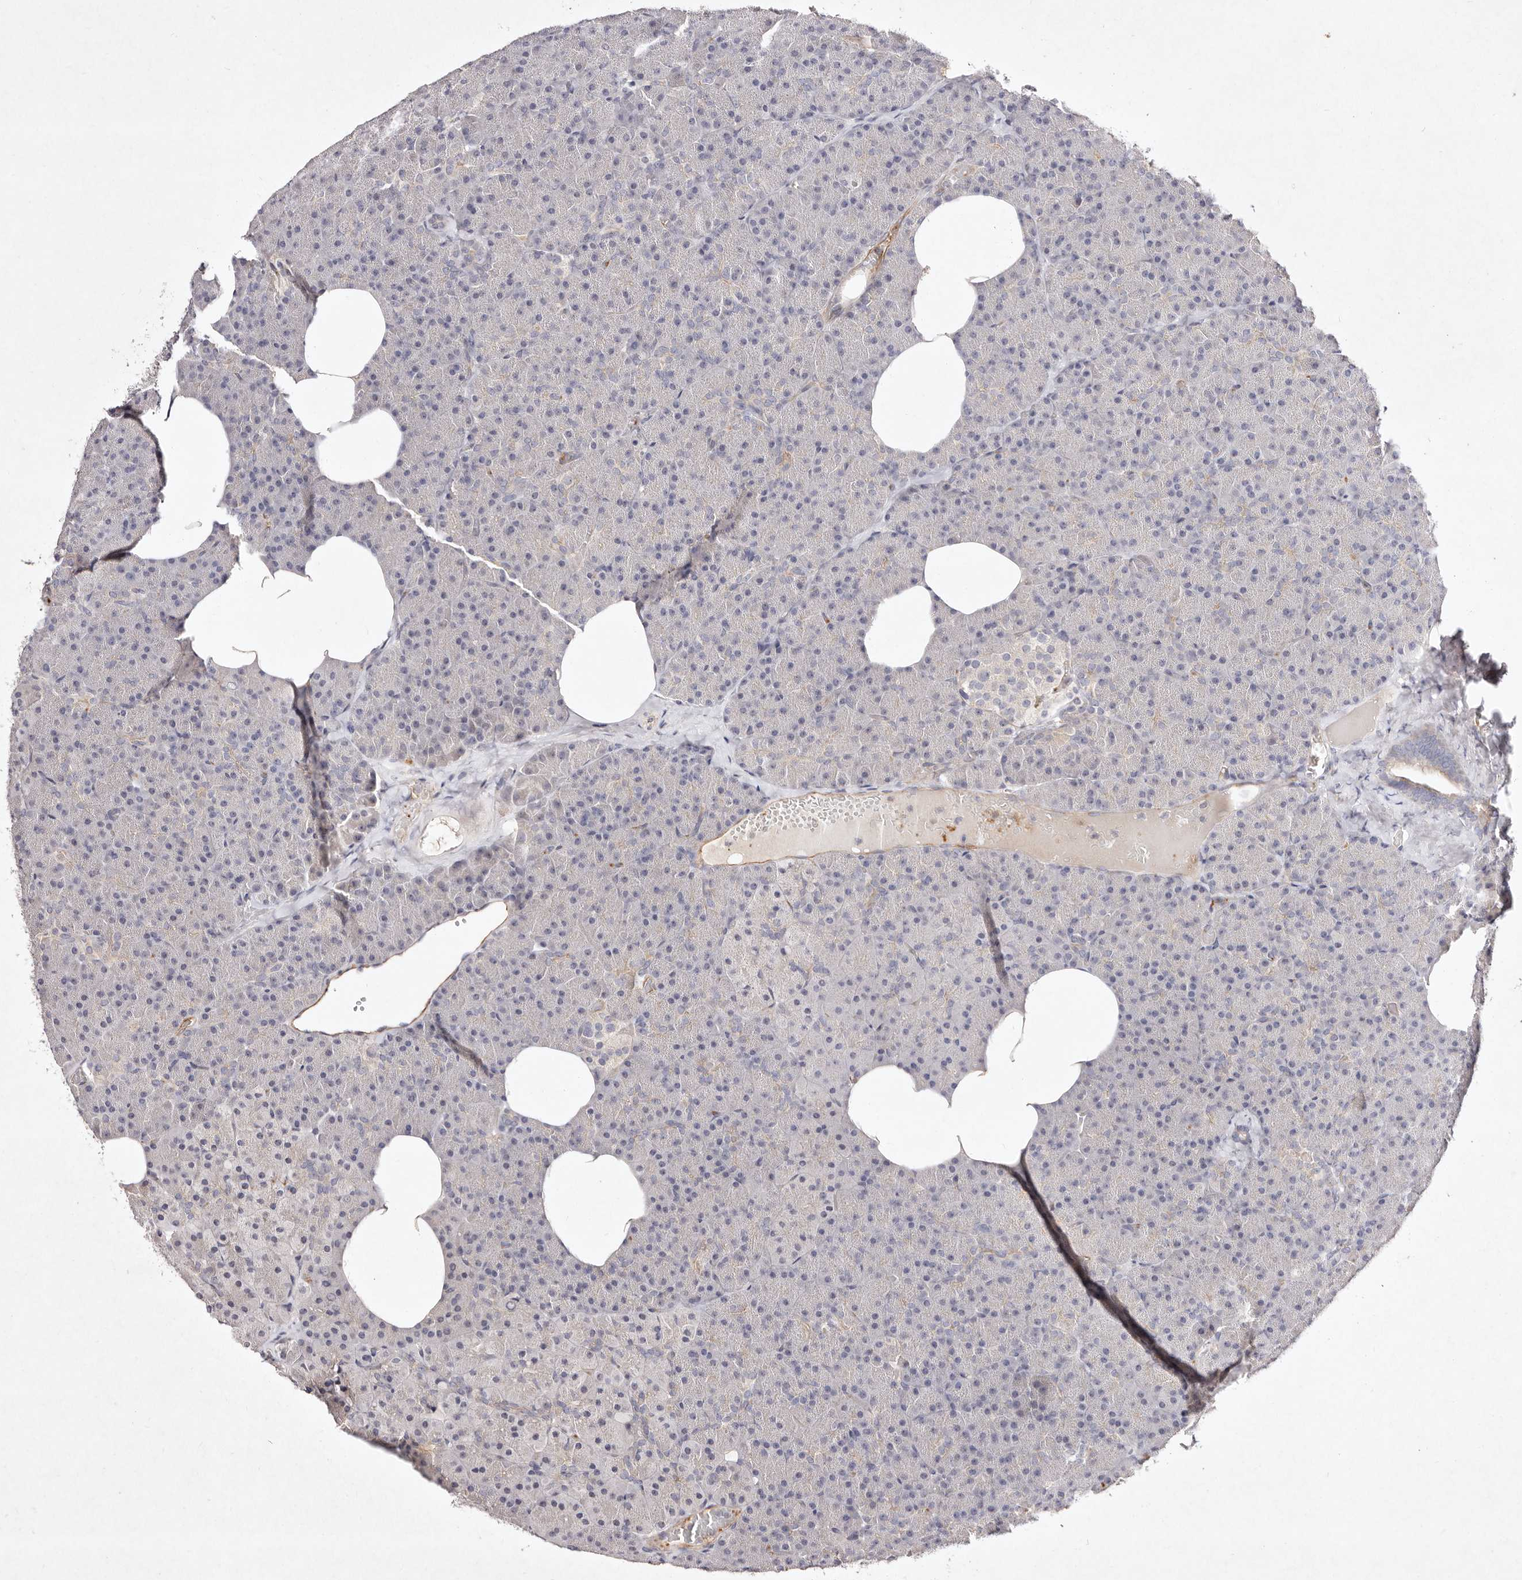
{"staining": {"intensity": "negative", "quantity": "none", "location": "none"}, "tissue": "pancreas", "cell_type": "Exocrine glandular cells", "image_type": "normal", "snomed": [{"axis": "morphology", "description": "Normal tissue, NOS"}, {"axis": "morphology", "description": "Carcinoid, malignant, NOS"}, {"axis": "topography", "description": "Pancreas"}], "caption": "IHC histopathology image of benign human pancreas stained for a protein (brown), which reveals no staining in exocrine glandular cells.", "gene": "MTMR11", "patient": {"sex": "female", "age": 35}}